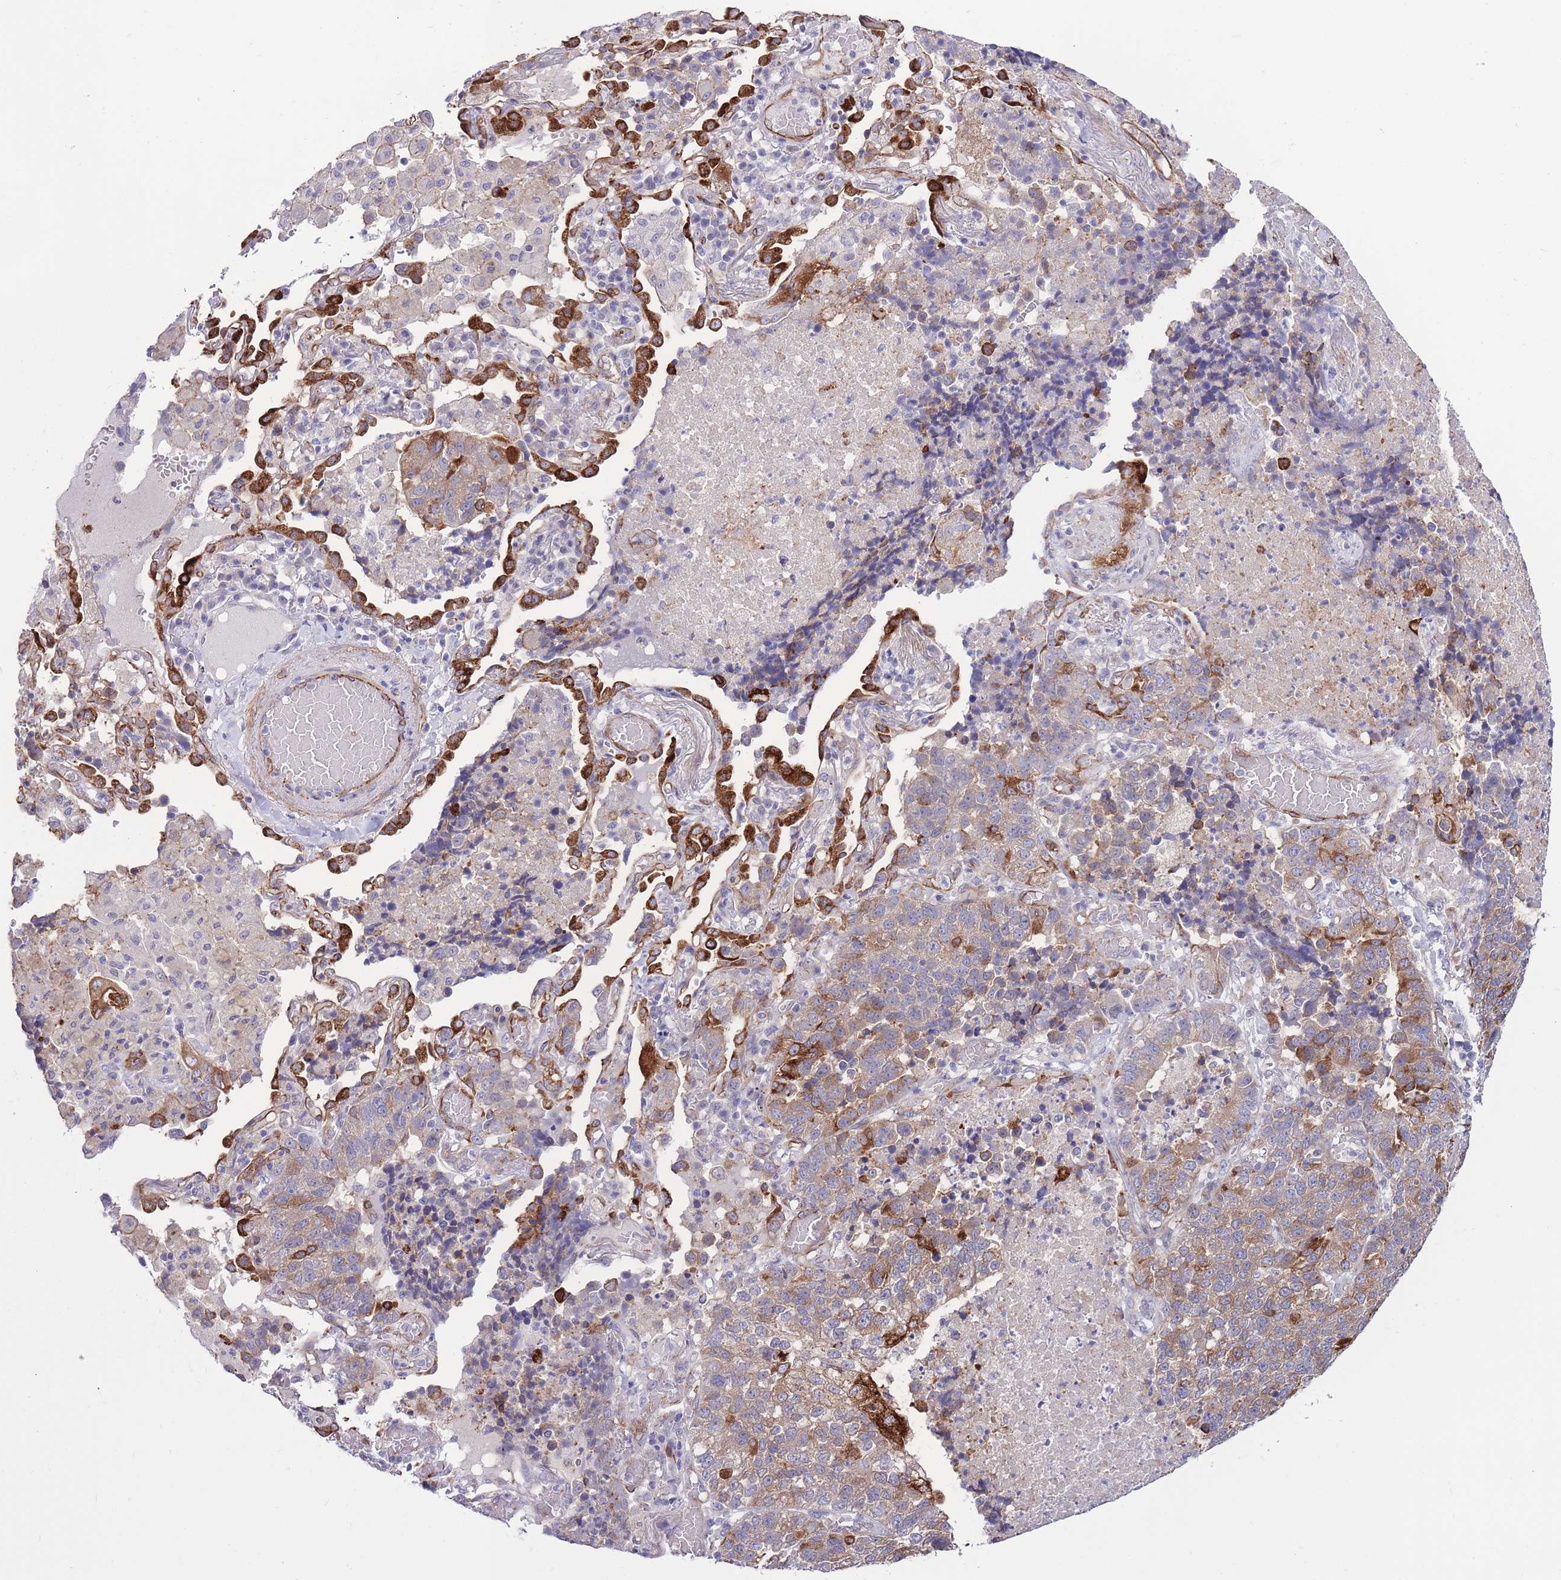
{"staining": {"intensity": "moderate", "quantity": ">75%", "location": "cytoplasmic/membranous"}, "tissue": "lung cancer", "cell_type": "Tumor cells", "image_type": "cancer", "snomed": [{"axis": "morphology", "description": "Adenocarcinoma, NOS"}, {"axis": "topography", "description": "Lung"}], "caption": "Immunohistochemical staining of human lung cancer (adenocarcinoma) shows medium levels of moderate cytoplasmic/membranous expression in about >75% of tumor cells.", "gene": "RGS11", "patient": {"sex": "male", "age": 49}}